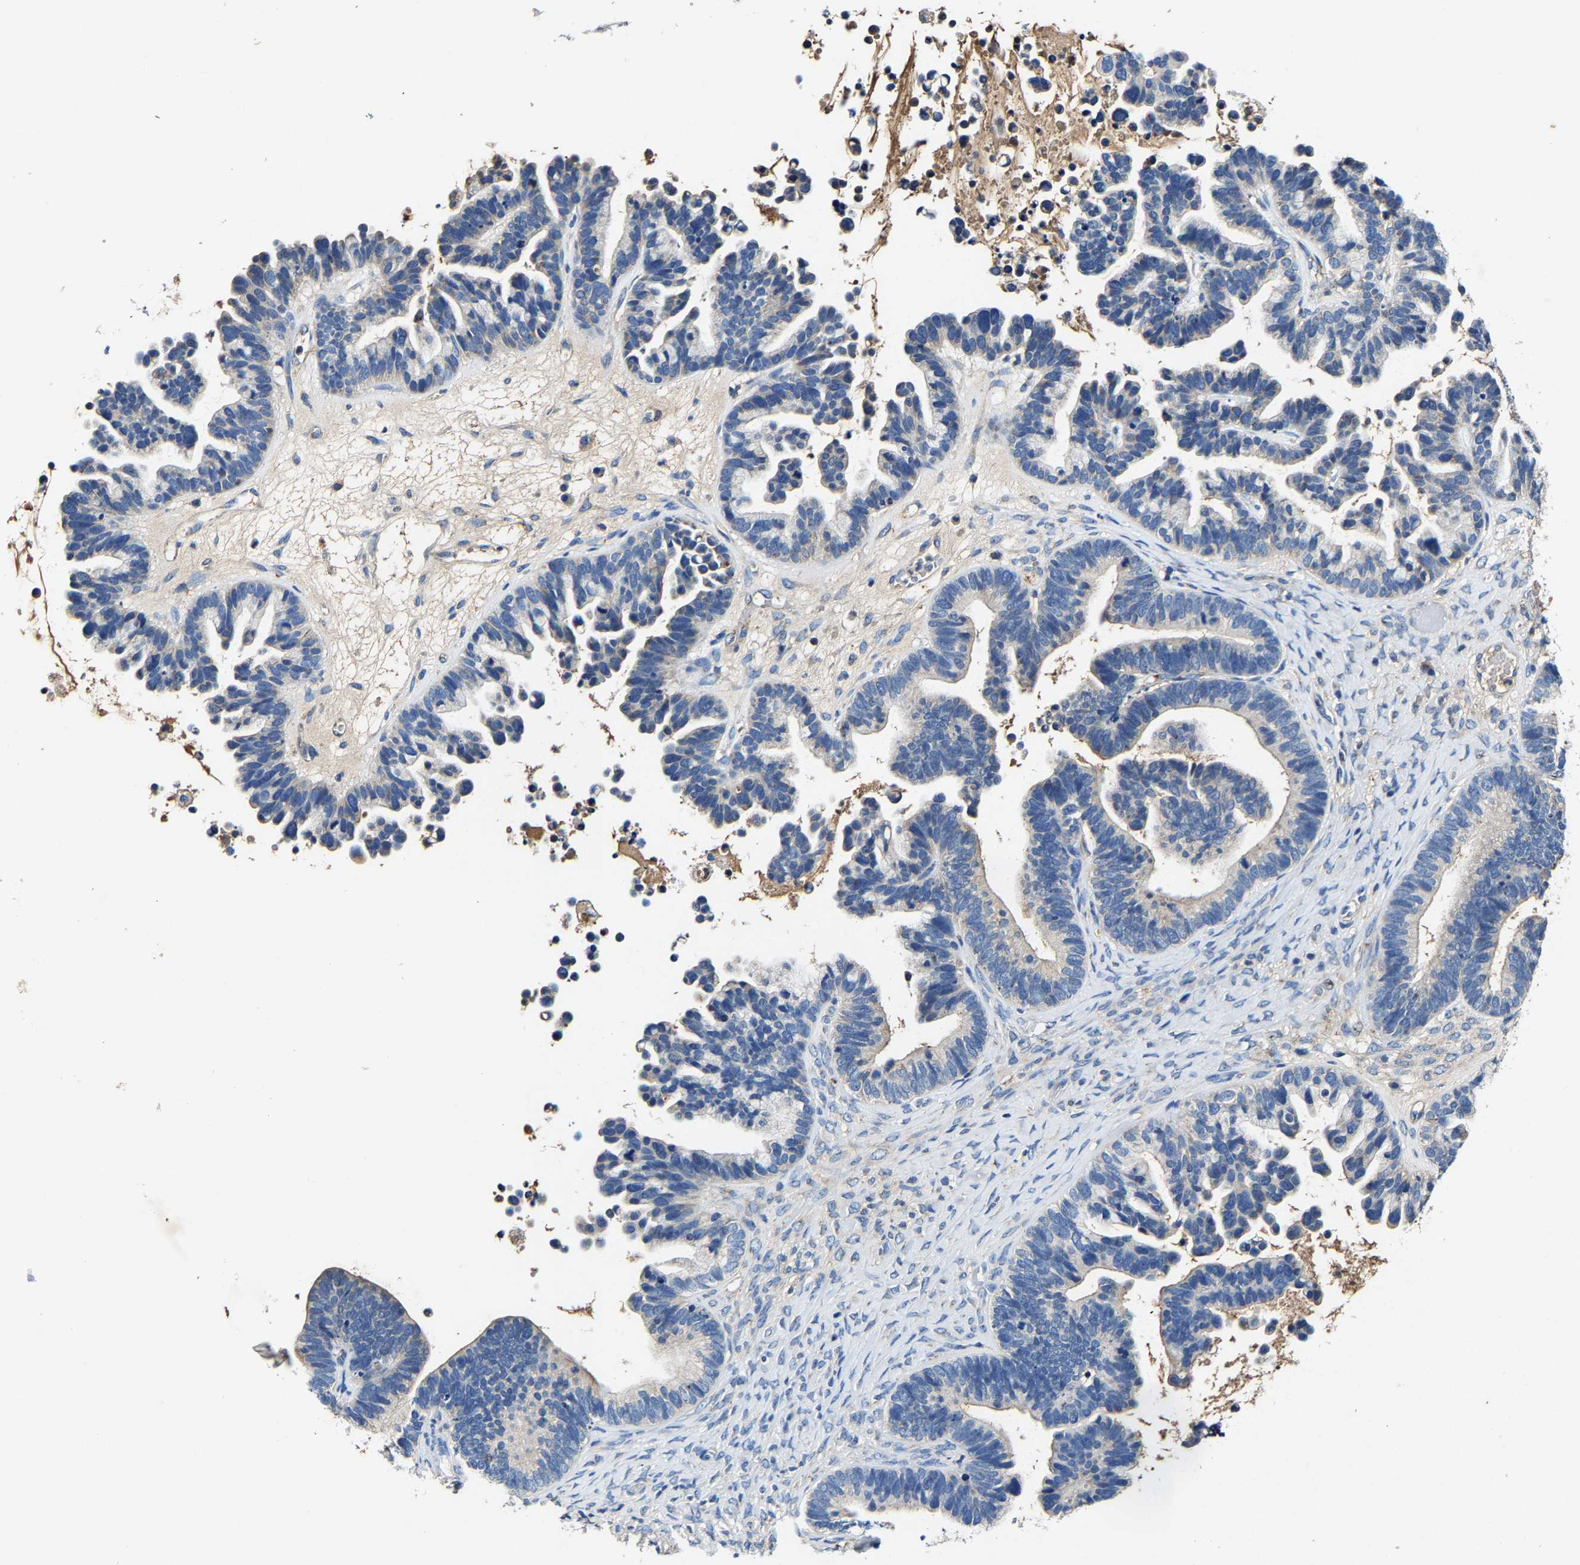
{"staining": {"intensity": "negative", "quantity": "none", "location": "none"}, "tissue": "ovarian cancer", "cell_type": "Tumor cells", "image_type": "cancer", "snomed": [{"axis": "morphology", "description": "Cystadenocarcinoma, serous, NOS"}, {"axis": "topography", "description": "Ovary"}], "caption": "A high-resolution histopathology image shows immunohistochemistry staining of ovarian cancer (serous cystadenocarcinoma), which exhibits no significant expression in tumor cells. (DAB (3,3'-diaminobenzidine) IHC, high magnification).", "gene": "SLC25A25", "patient": {"sex": "female", "age": 56}}